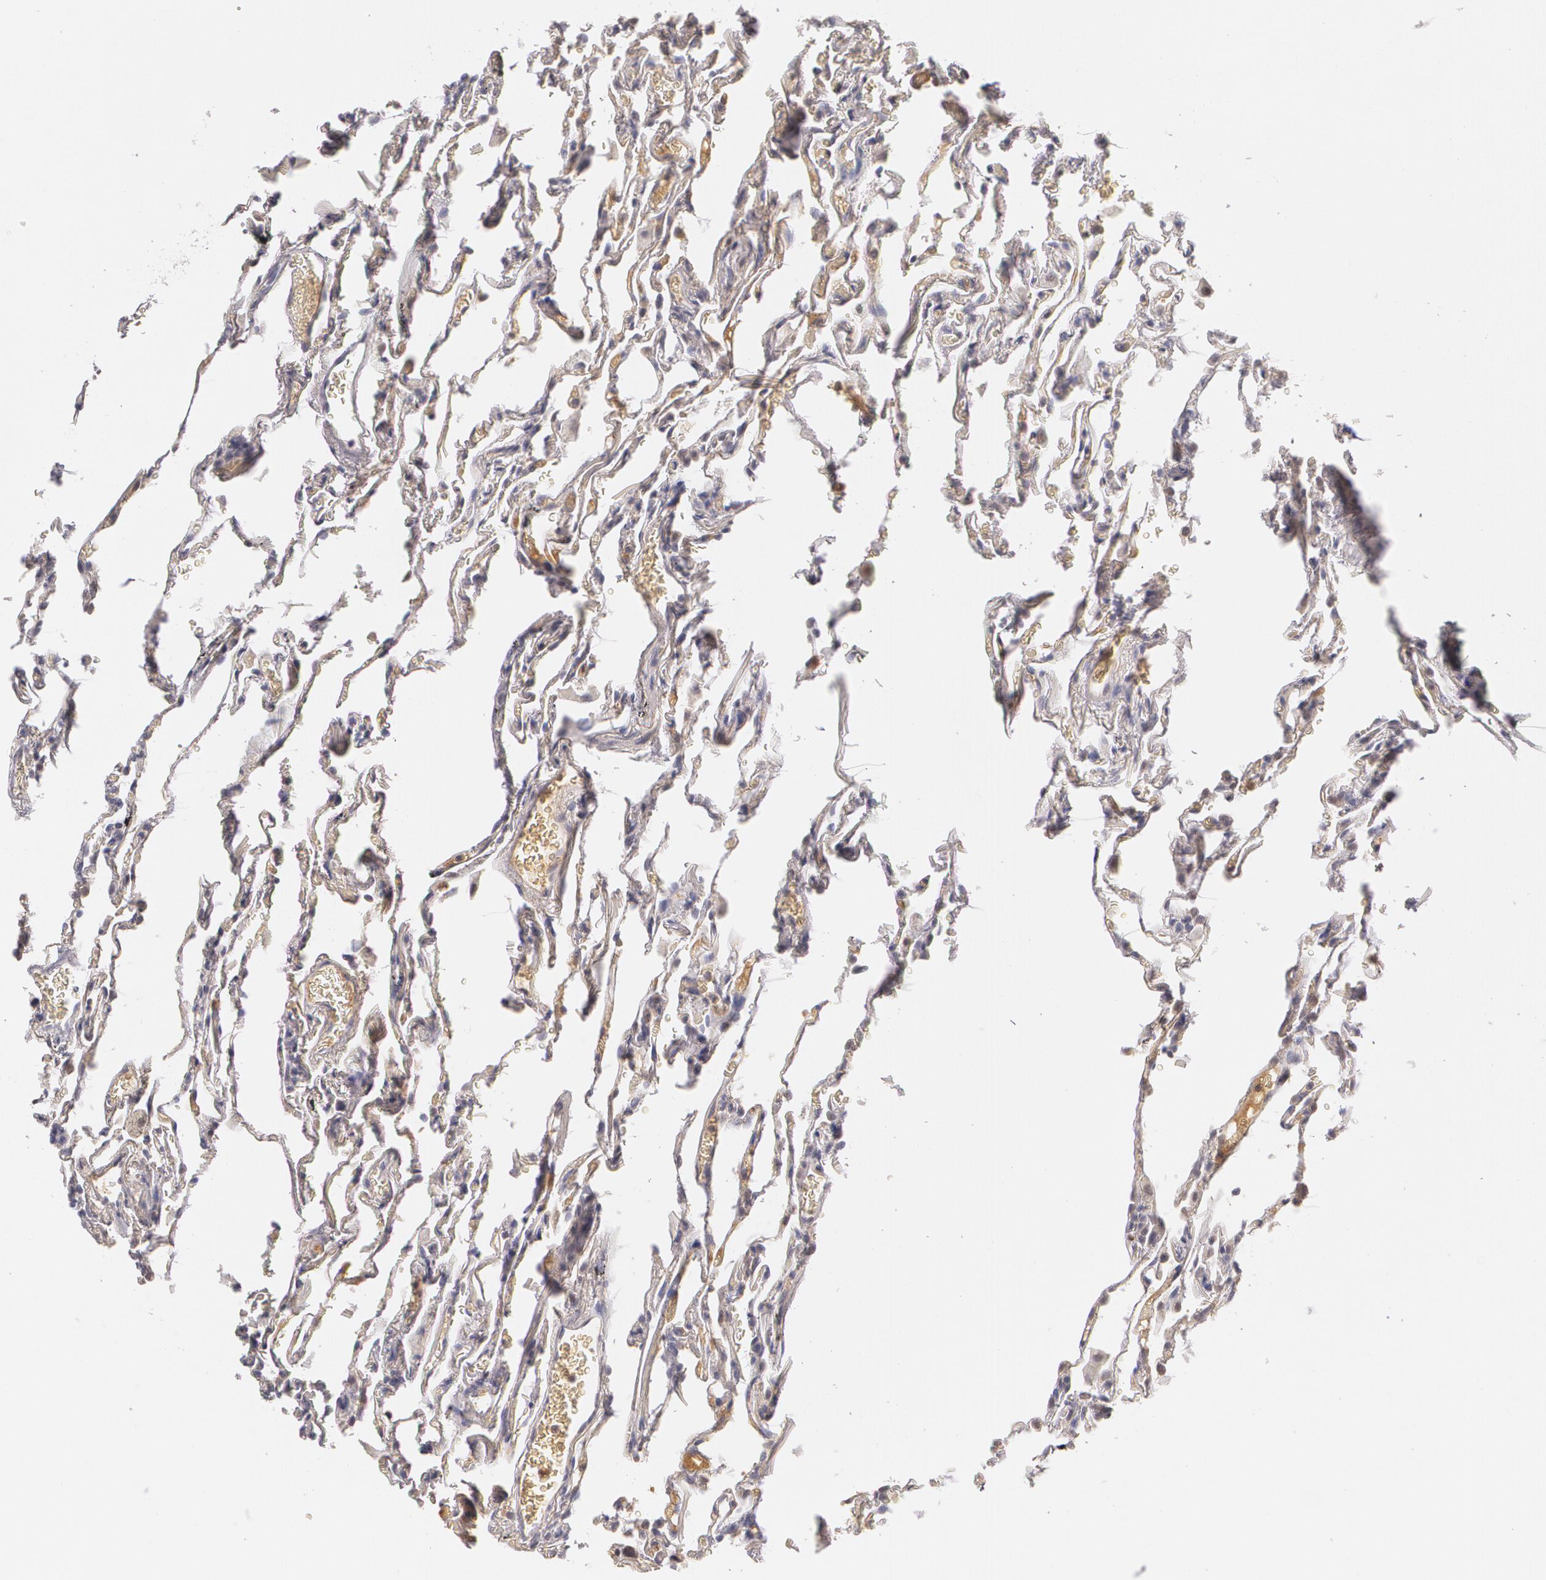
{"staining": {"intensity": "weak", "quantity": "<25%", "location": "nuclear"}, "tissue": "lung", "cell_type": "Alveolar cells", "image_type": "normal", "snomed": [{"axis": "morphology", "description": "Normal tissue, NOS"}, {"axis": "morphology", "description": "Inflammation, NOS"}, {"axis": "topography", "description": "Lung"}], "caption": "IHC of benign lung reveals no staining in alveolar cells. (DAB (3,3'-diaminobenzidine) immunohistochemistry (IHC) visualized using brightfield microscopy, high magnification).", "gene": "LRG1", "patient": {"sex": "male", "age": 69}}